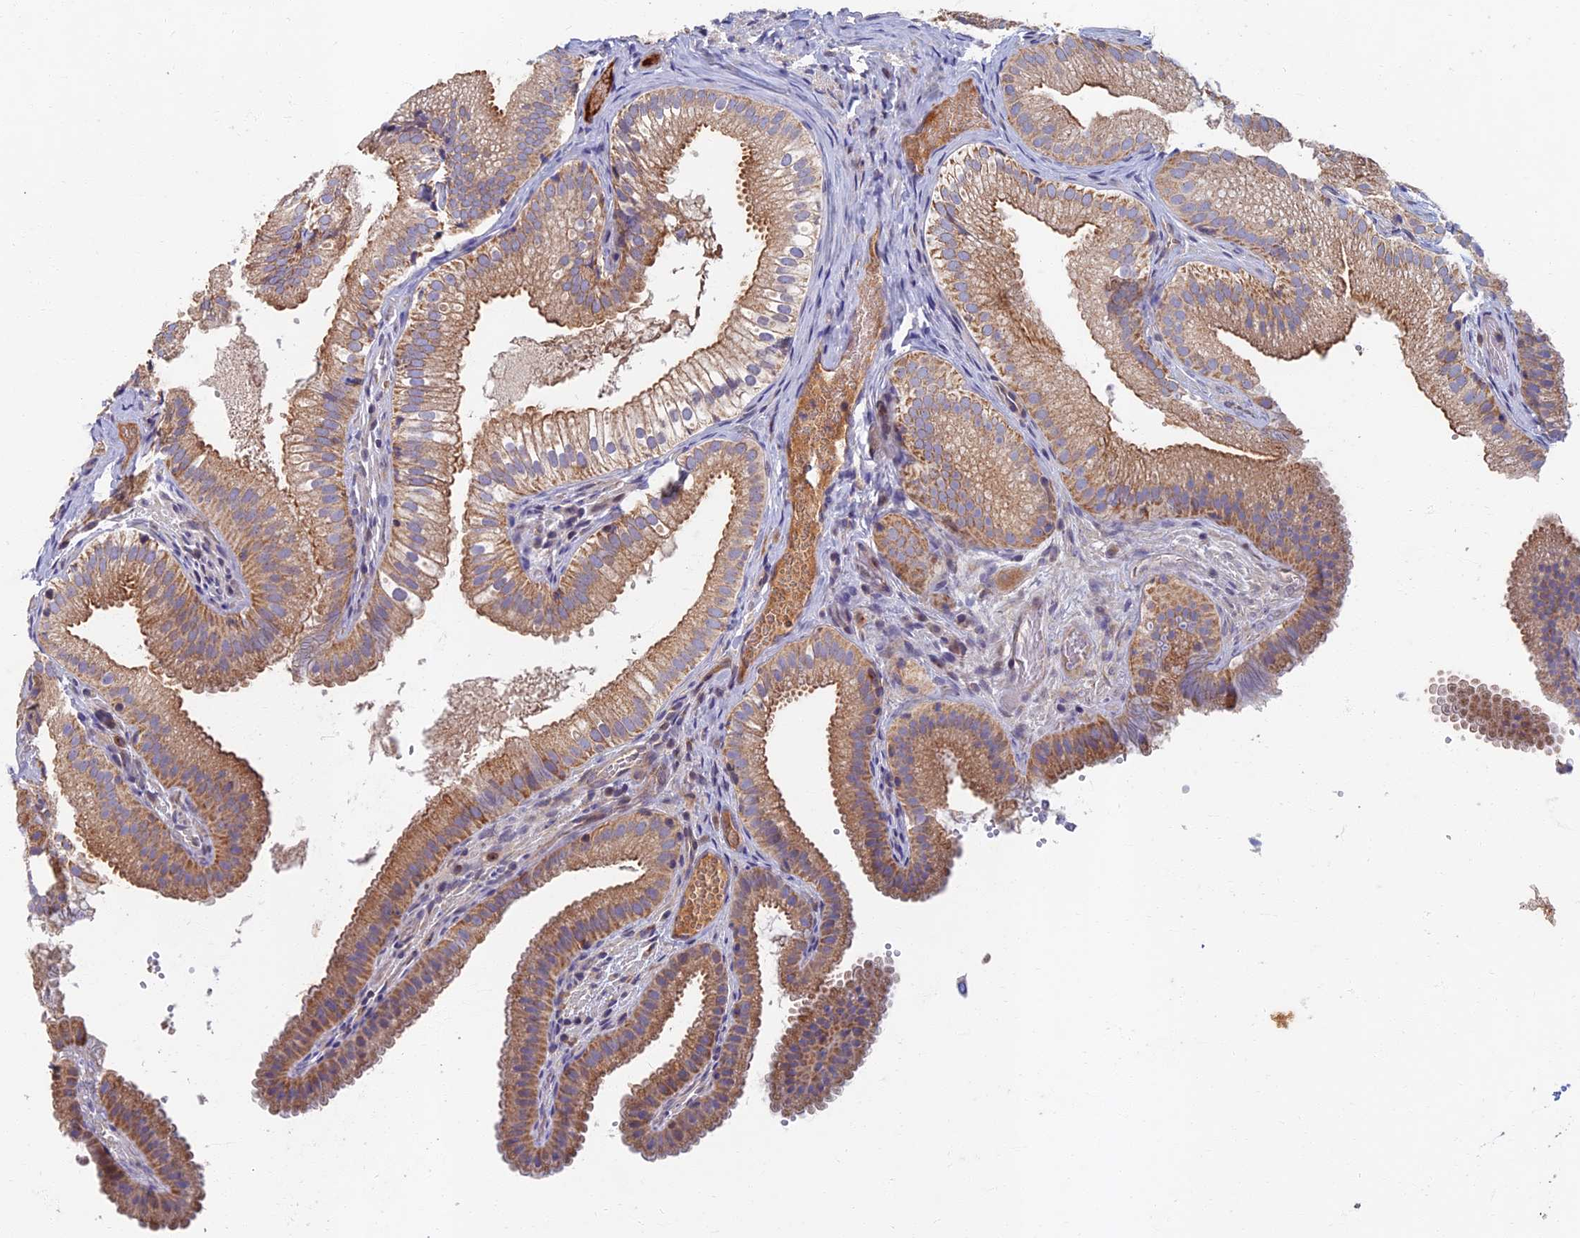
{"staining": {"intensity": "moderate", "quantity": ">75%", "location": "cytoplasmic/membranous"}, "tissue": "gallbladder", "cell_type": "Glandular cells", "image_type": "normal", "snomed": [{"axis": "morphology", "description": "Normal tissue, NOS"}, {"axis": "topography", "description": "Gallbladder"}], "caption": "Approximately >75% of glandular cells in normal human gallbladder reveal moderate cytoplasmic/membranous protein expression as visualized by brown immunohistochemical staining.", "gene": "SOGA1", "patient": {"sex": "female", "age": 30}}